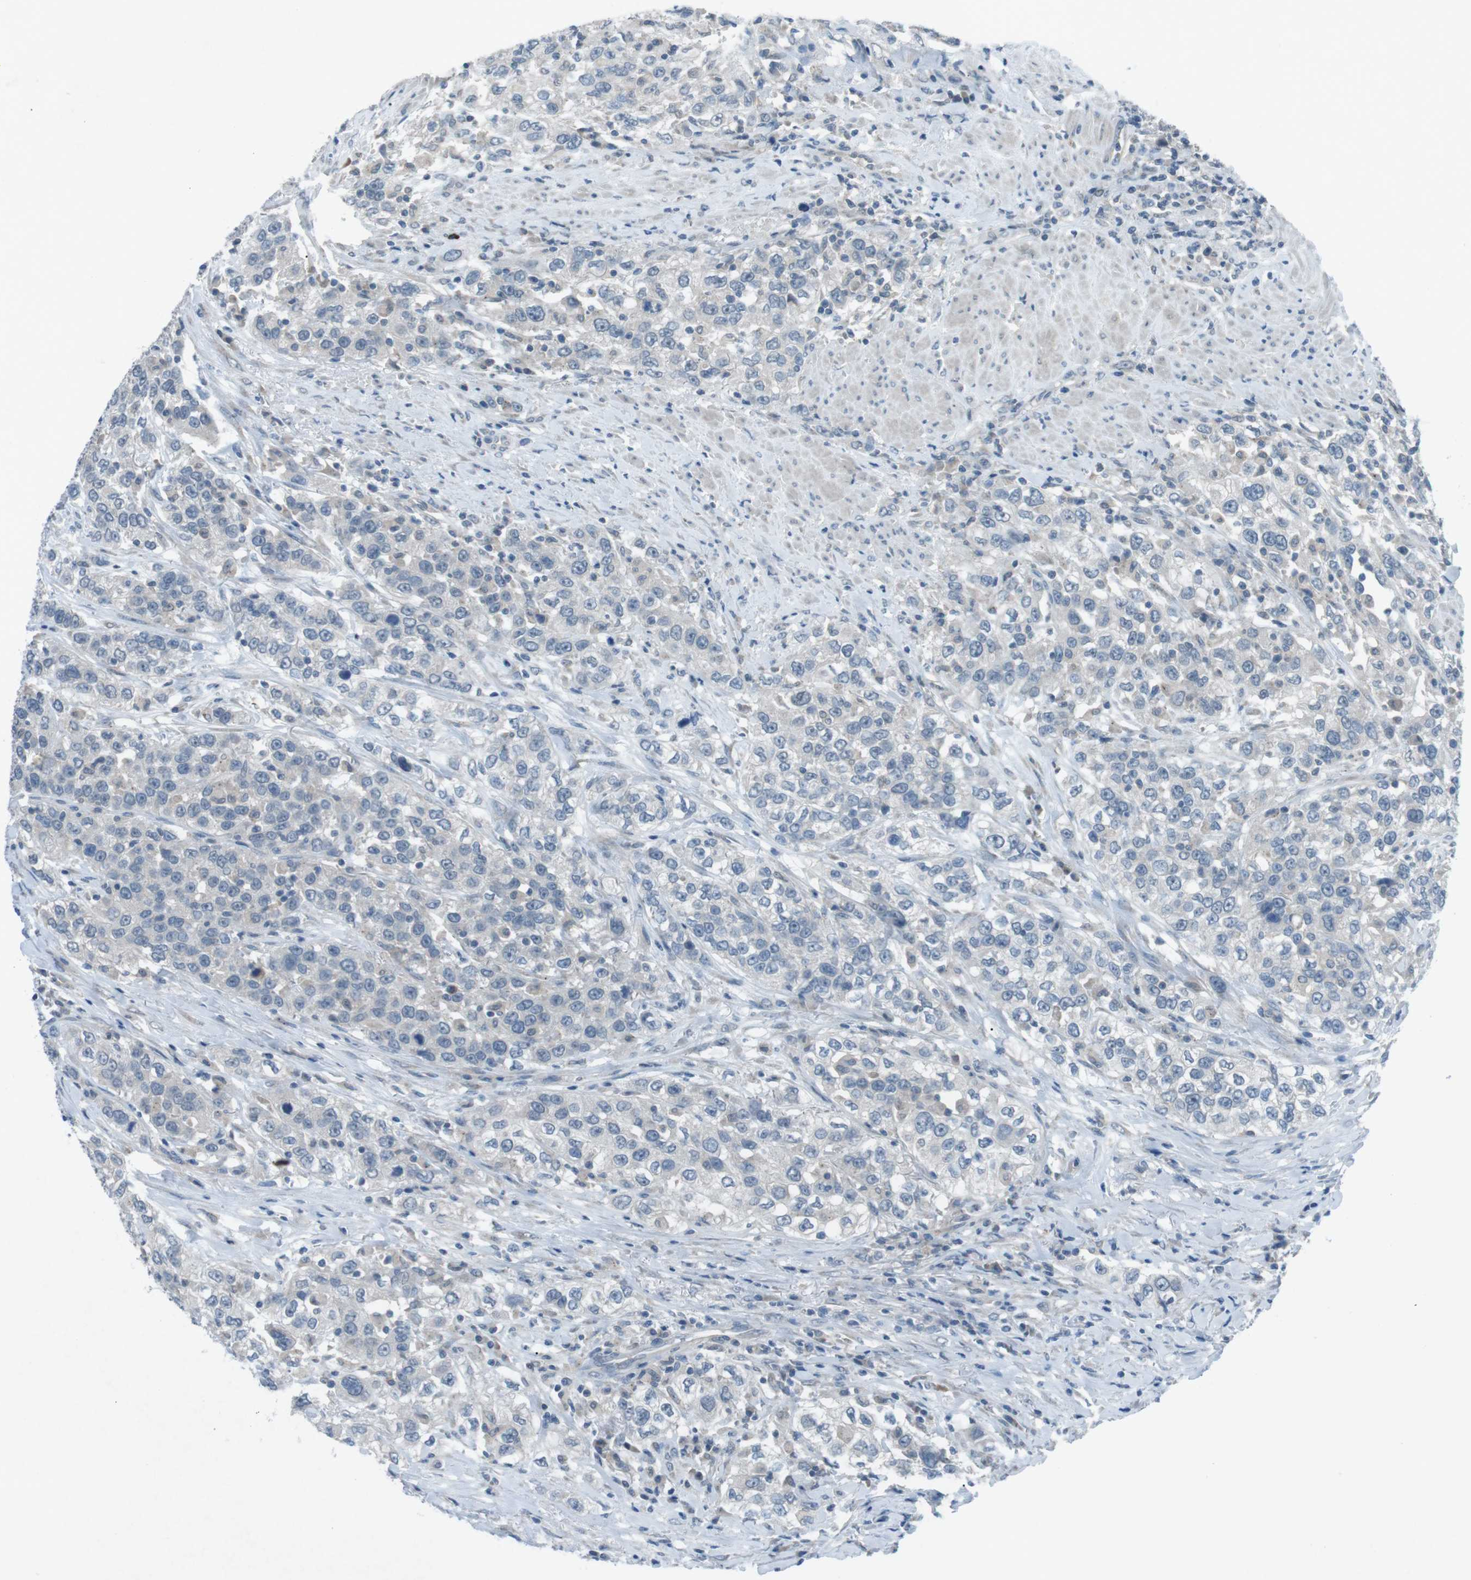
{"staining": {"intensity": "negative", "quantity": "none", "location": "none"}, "tissue": "urothelial cancer", "cell_type": "Tumor cells", "image_type": "cancer", "snomed": [{"axis": "morphology", "description": "Urothelial carcinoma, High grade"}, {"axis": "topography", "description": "Urinary bladder"}], "caption": "This photomicrograph is of urothelial cancer stained with immunohistochemistry to label a protein in brown with the nuclei are counter-stained blue. There is no expression in tumor cells.", "gene": "FCRLA", "patient": {"sex": "female", "age": 80}}